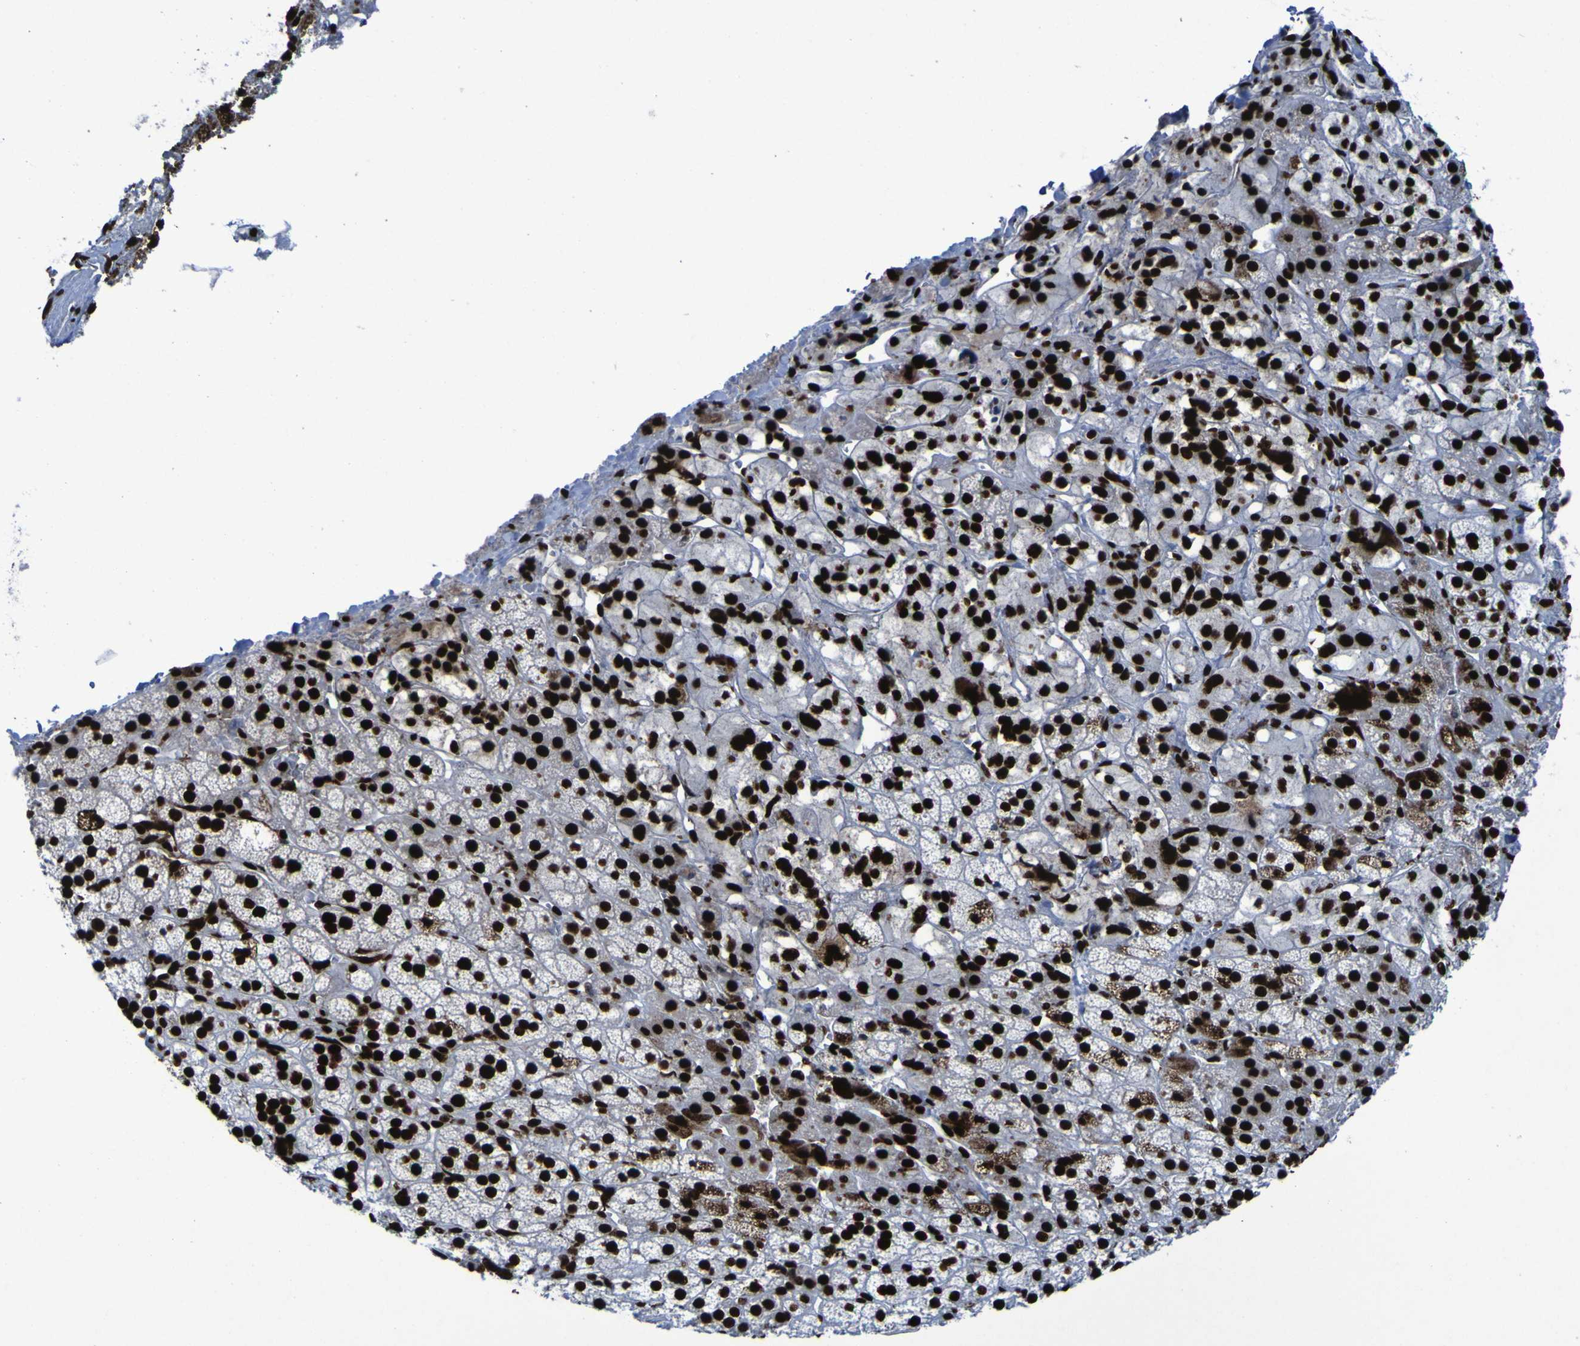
{"staining": {"intensity": "strong", "quantity": ">75%", "location": "nuclear"}, "tissue": "adrenal gland", "cell_type": "Glandular cells", "image_type": "normal", "snomed": [{"axis": "morphology", "description": "Normal tissue, NOS"}, {"axis": "topography", "description": "Adrenal gland"}], "caption": "Adrenal gland stained with a brown dye reveals strong nuclear positive positivity in about >75% of glandular cells.", "gene": "NPM1", "patient": {"sex": "male", "age": 56}}